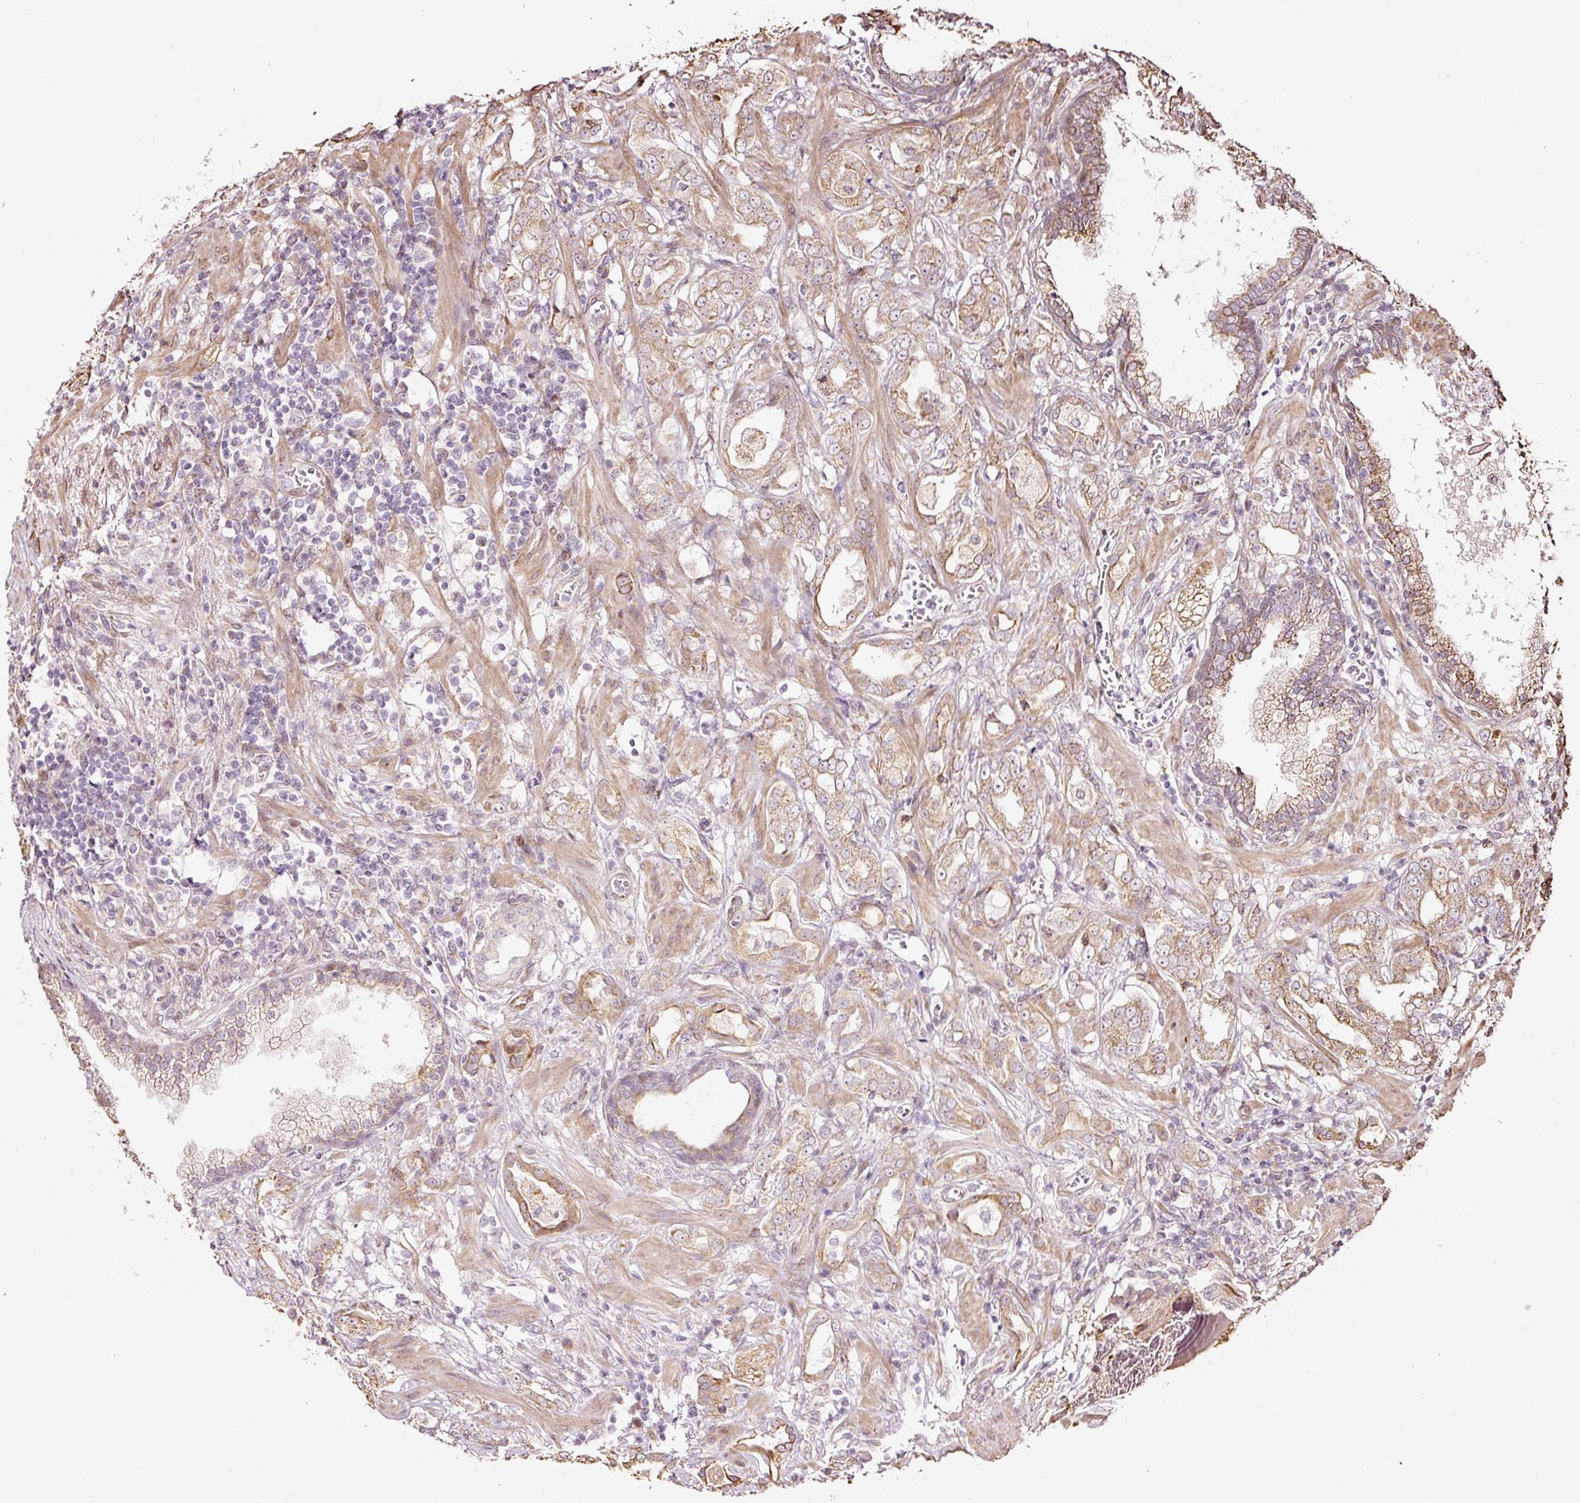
{"staining": {"intensity": "moderate", "quantity": ">75%", "location": "cytoplasmic/membranous"}, "tissue": "prostate cancer", "cell_type": "Tumor cells", "image_type": "cancer", "snomed": [{"axis": "morphology", "description": "Adenocarcinoma, High grade"}, {"axis": "topography", "description": "Prostate"}], "caption": "This histopathology image reveals prostate cancer stained with immunohistochemistry (IHC) to label a protein in brown. The cytoplasmic/membranous of tumor cells show moderate positivity for the protein. Nuclei are counter-stained blue.", "gene": "ETF1", "patient": {"sex": "male", "age": 63}}